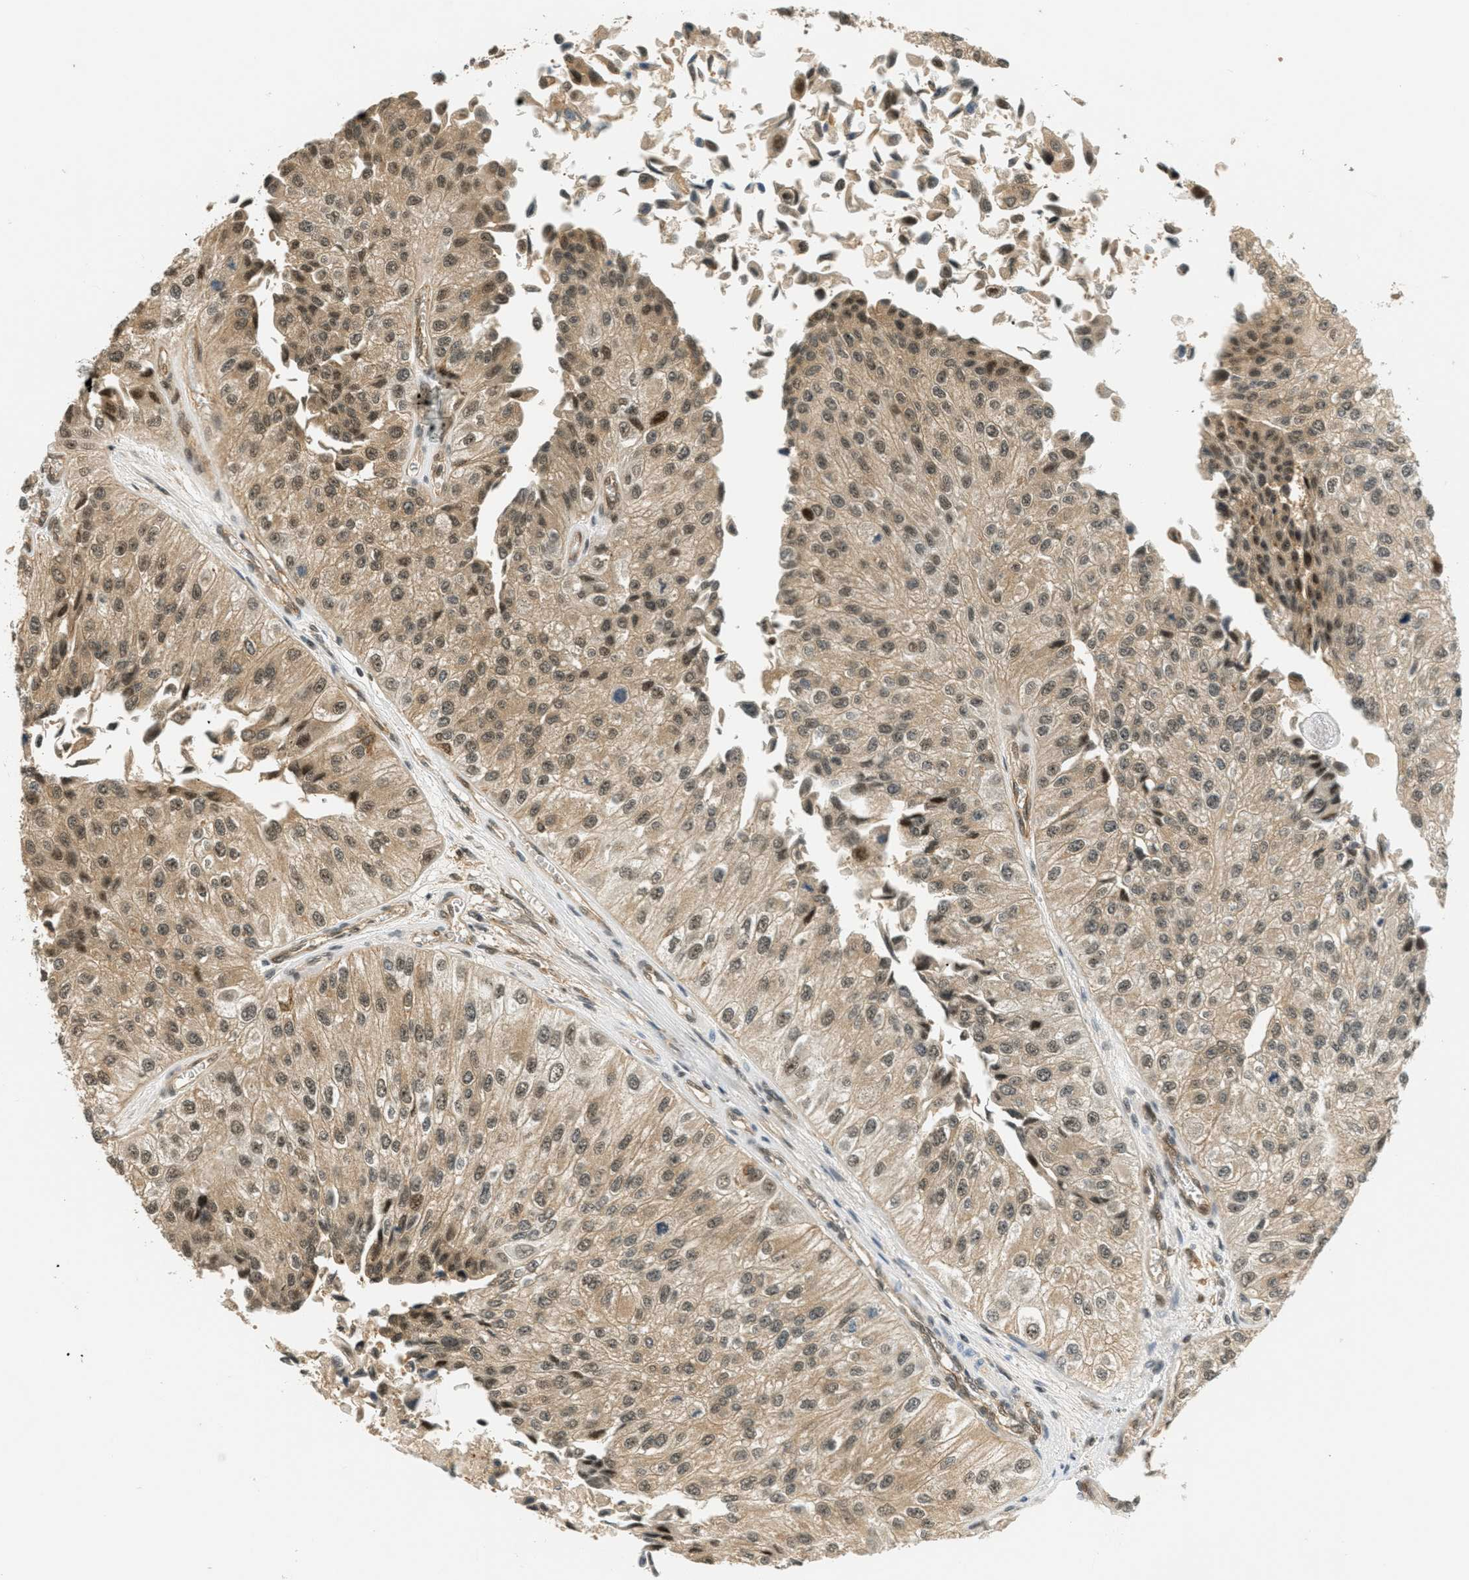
{"staining": {"intensity": "moderate", "quantity": ">75%", "location": "cytoplasmic/membranous,nuclear"}, "tissue": "urothelial cancer", "cell_type": "Tumor cells", "image_type": "cancer", "snomed": [{"axis": "morphology", "description": "Urothelial carcinoma, High grade"}, {"axis": "topography", "description": "Kidney"}, {"axis": "topography", "description": "Urinary bladder"}], "caption": "Immunohistochemical staining of human urothelial cancer exhibits medium levels of moderate cytoplasmic/membranous and nuclear expression in about >75% of tumor cells.", "gene": "FOXM1", "patient": {"sex": "male", "age": 77}}